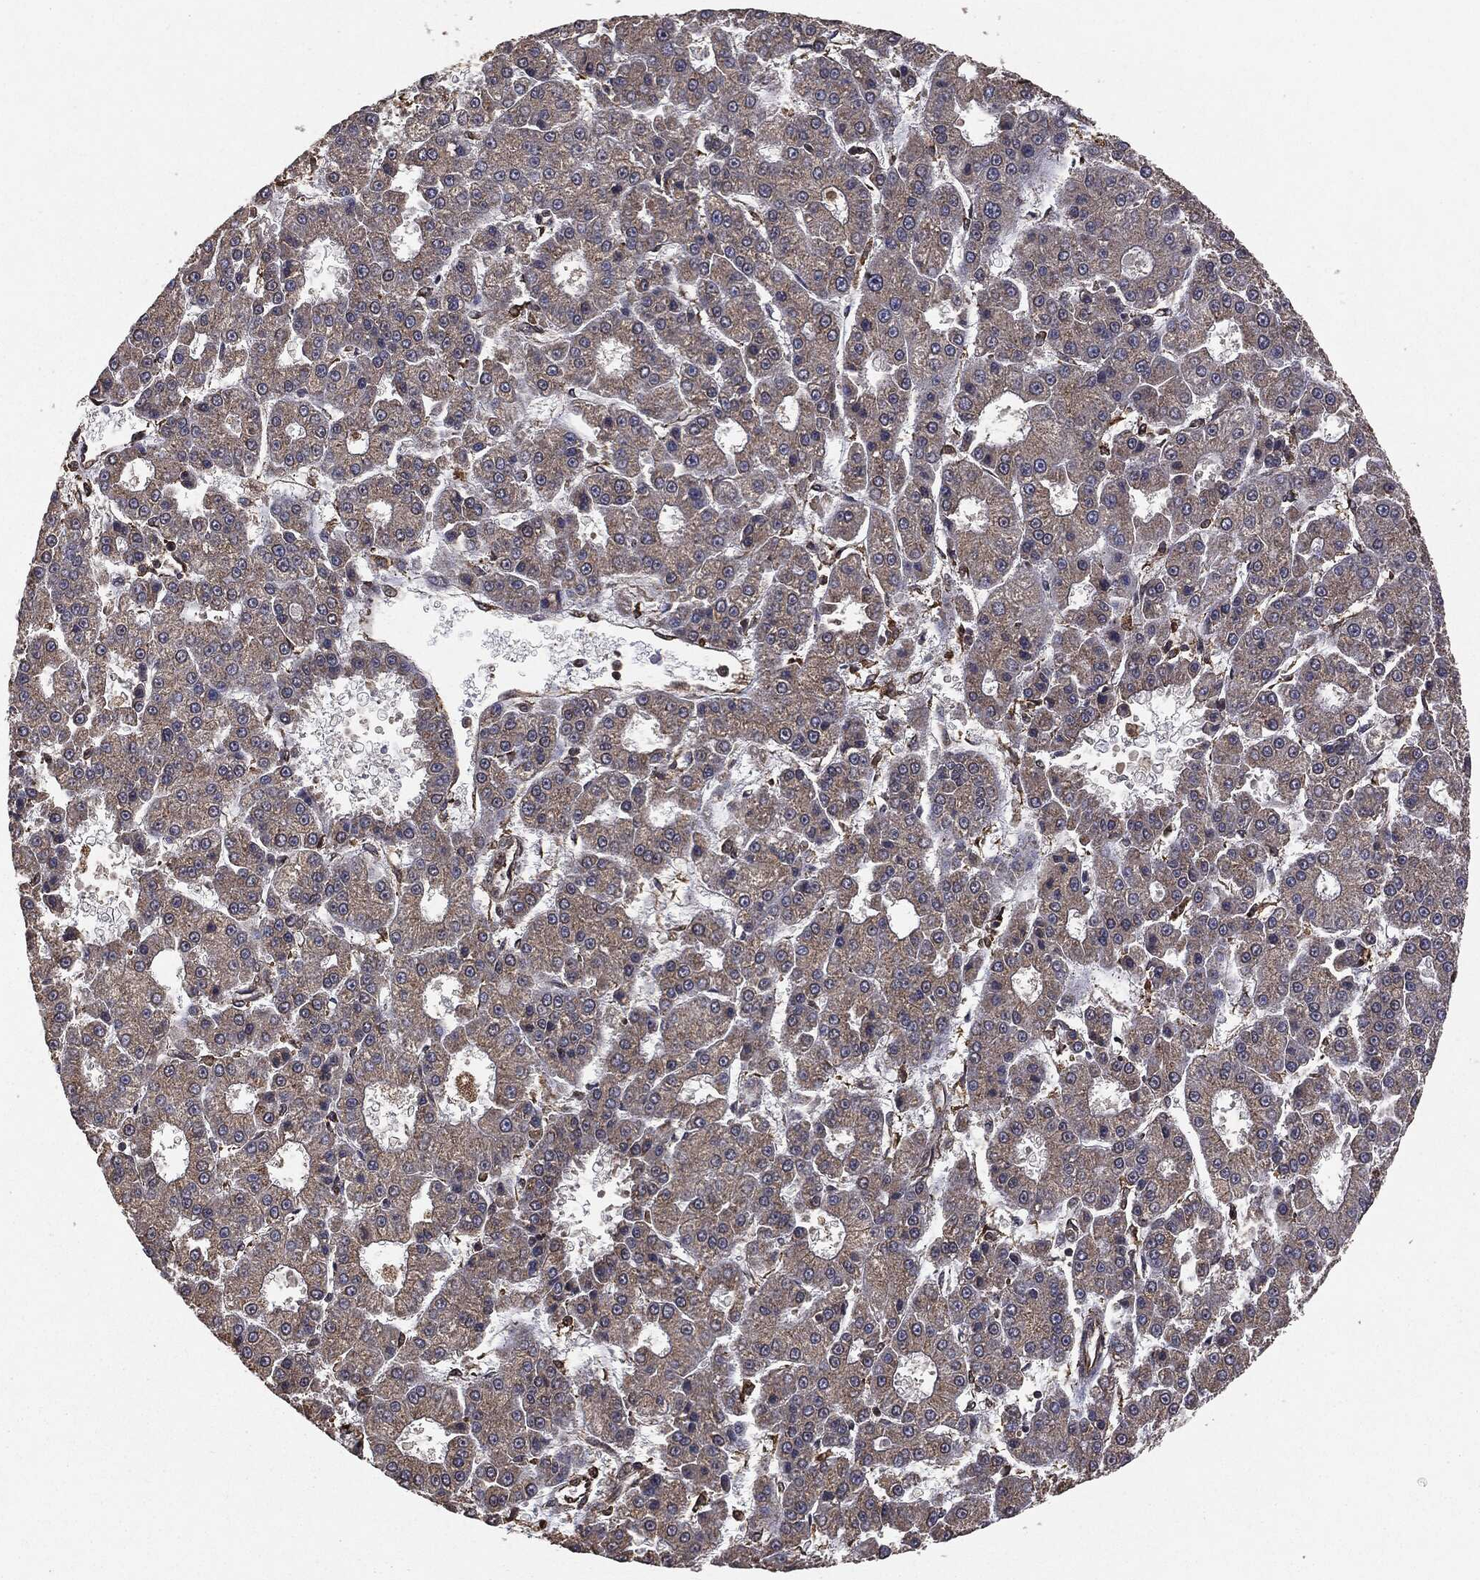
{"staining": {"intensity": "negative", "quantity": "none", "location": "none"}, "tissue": "liver cancer", "cell_type": "Tumor cells", "image_type": "cancer", "snomed": [{"axis": "morphology", "description": "Carcinoma, Hepatocellular, NOS"}, {"axis": "topography", "description": "Liver"}], "caption": "Photomicrograph shows no significant protein staining in tumor cells of liver cancer (hepatocellular carcinoma).", "gene": "MTOR", "patient": {"sex": "male", "age": 70}}